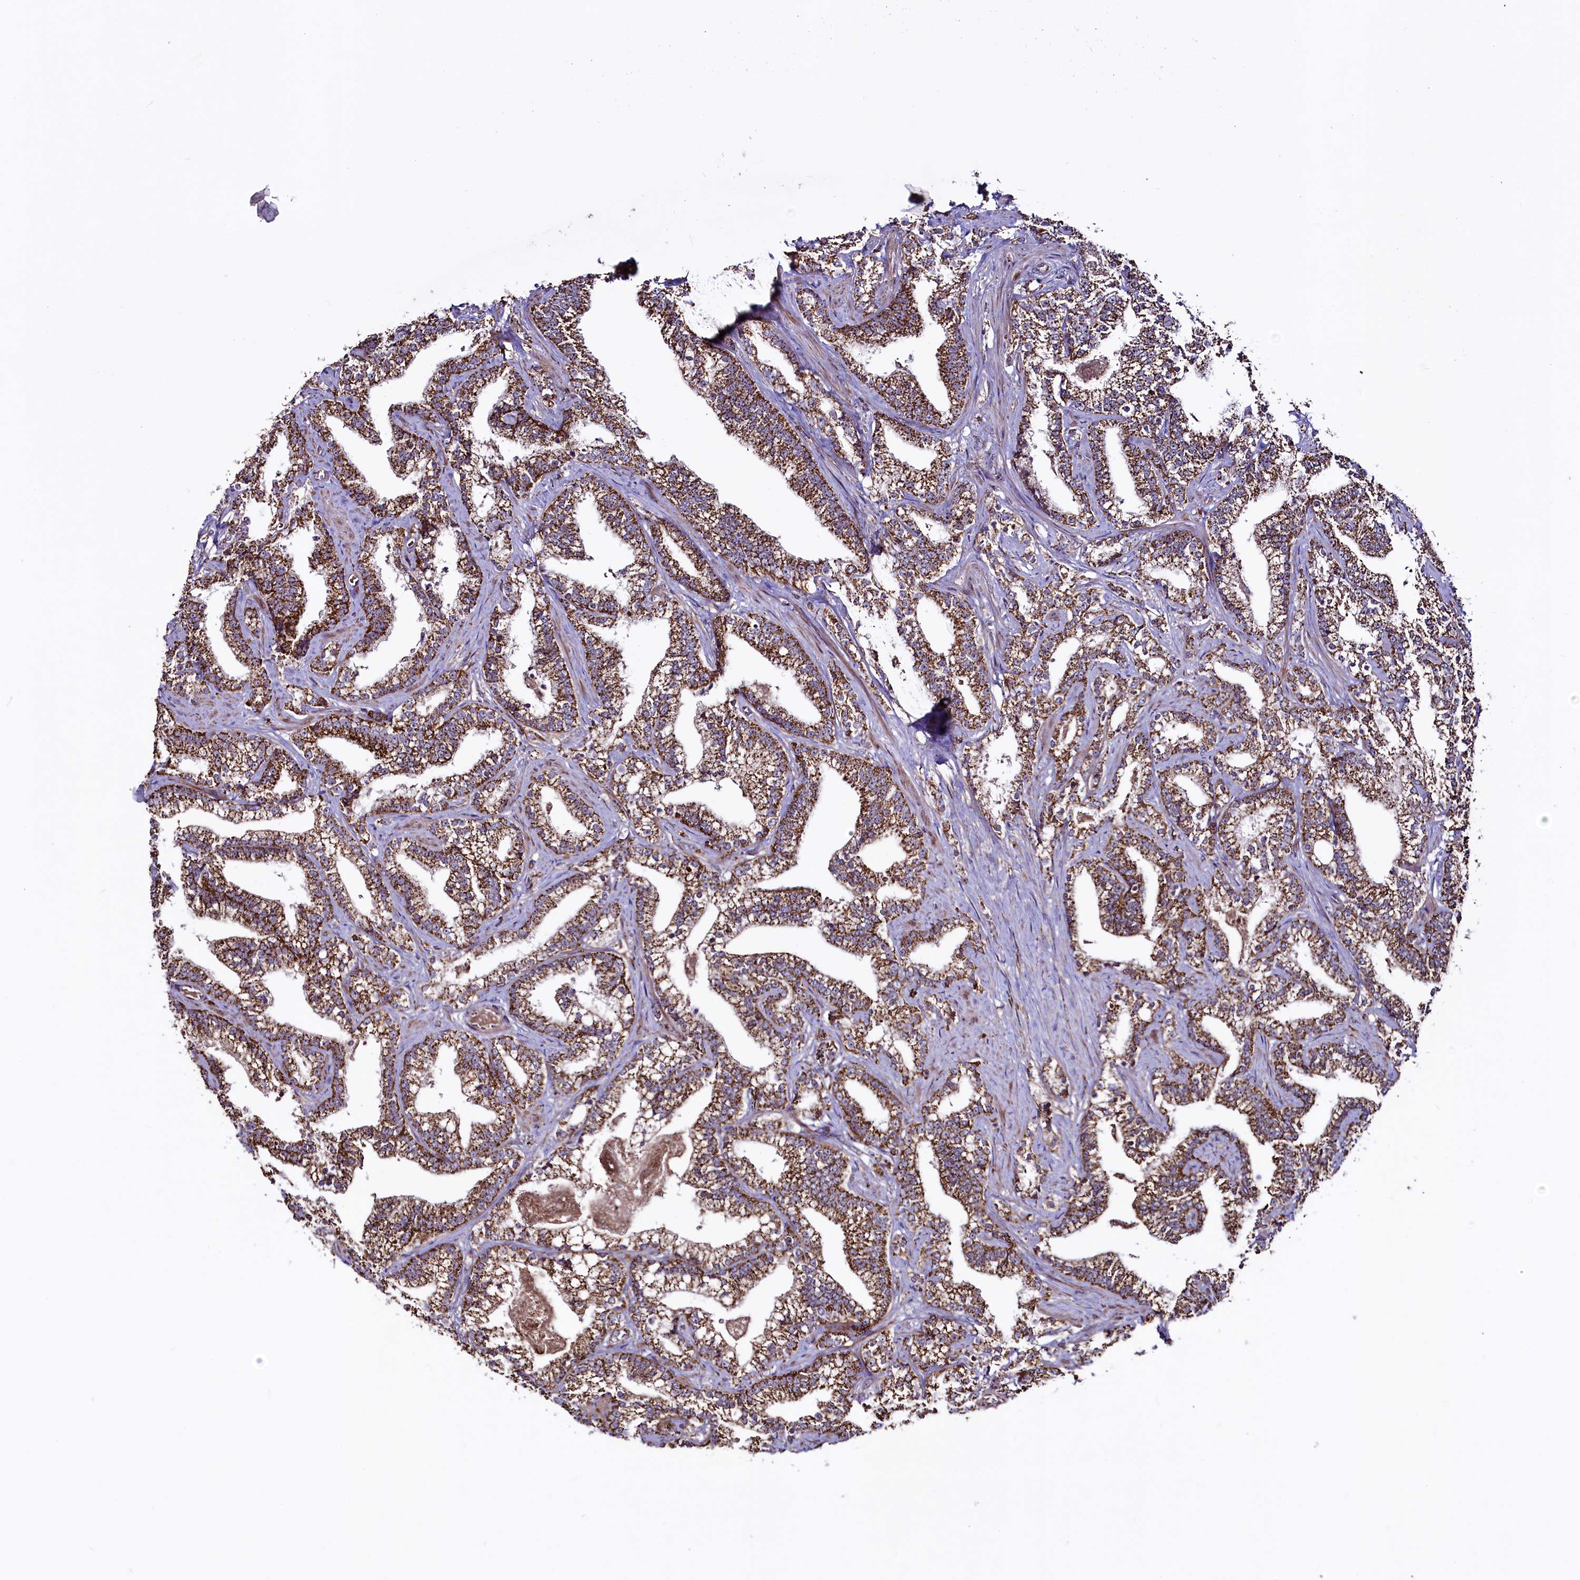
{"staining": {"intensity": "strong", "quantity": ">75%", "location": "cytoplasmic/membranous"}, "tissue": "prostate cancer", "cell_type": "Tumor cells", "image_type": "cancer", "snomed": [{"axis": "morphology", "description": "Adenocarcinoma, High grade"}, {"axis": "topography", "description": "Prostate and seminal vesicle, NOS"}], "caption": "DAB immunohistochemical staining of human high-grade adenocarcinoma (prostate) exhibits strong cytoplasmic/membranous protein positivity in about >75% of tumor cells. The staining was performed using DAB to visualize the protein expression in brown, while the nuclei were stained in blue with hematoxylin (Magnification: 20x).", "gene": "STARD5", "patient": {"sex": "male", "age": 67}}